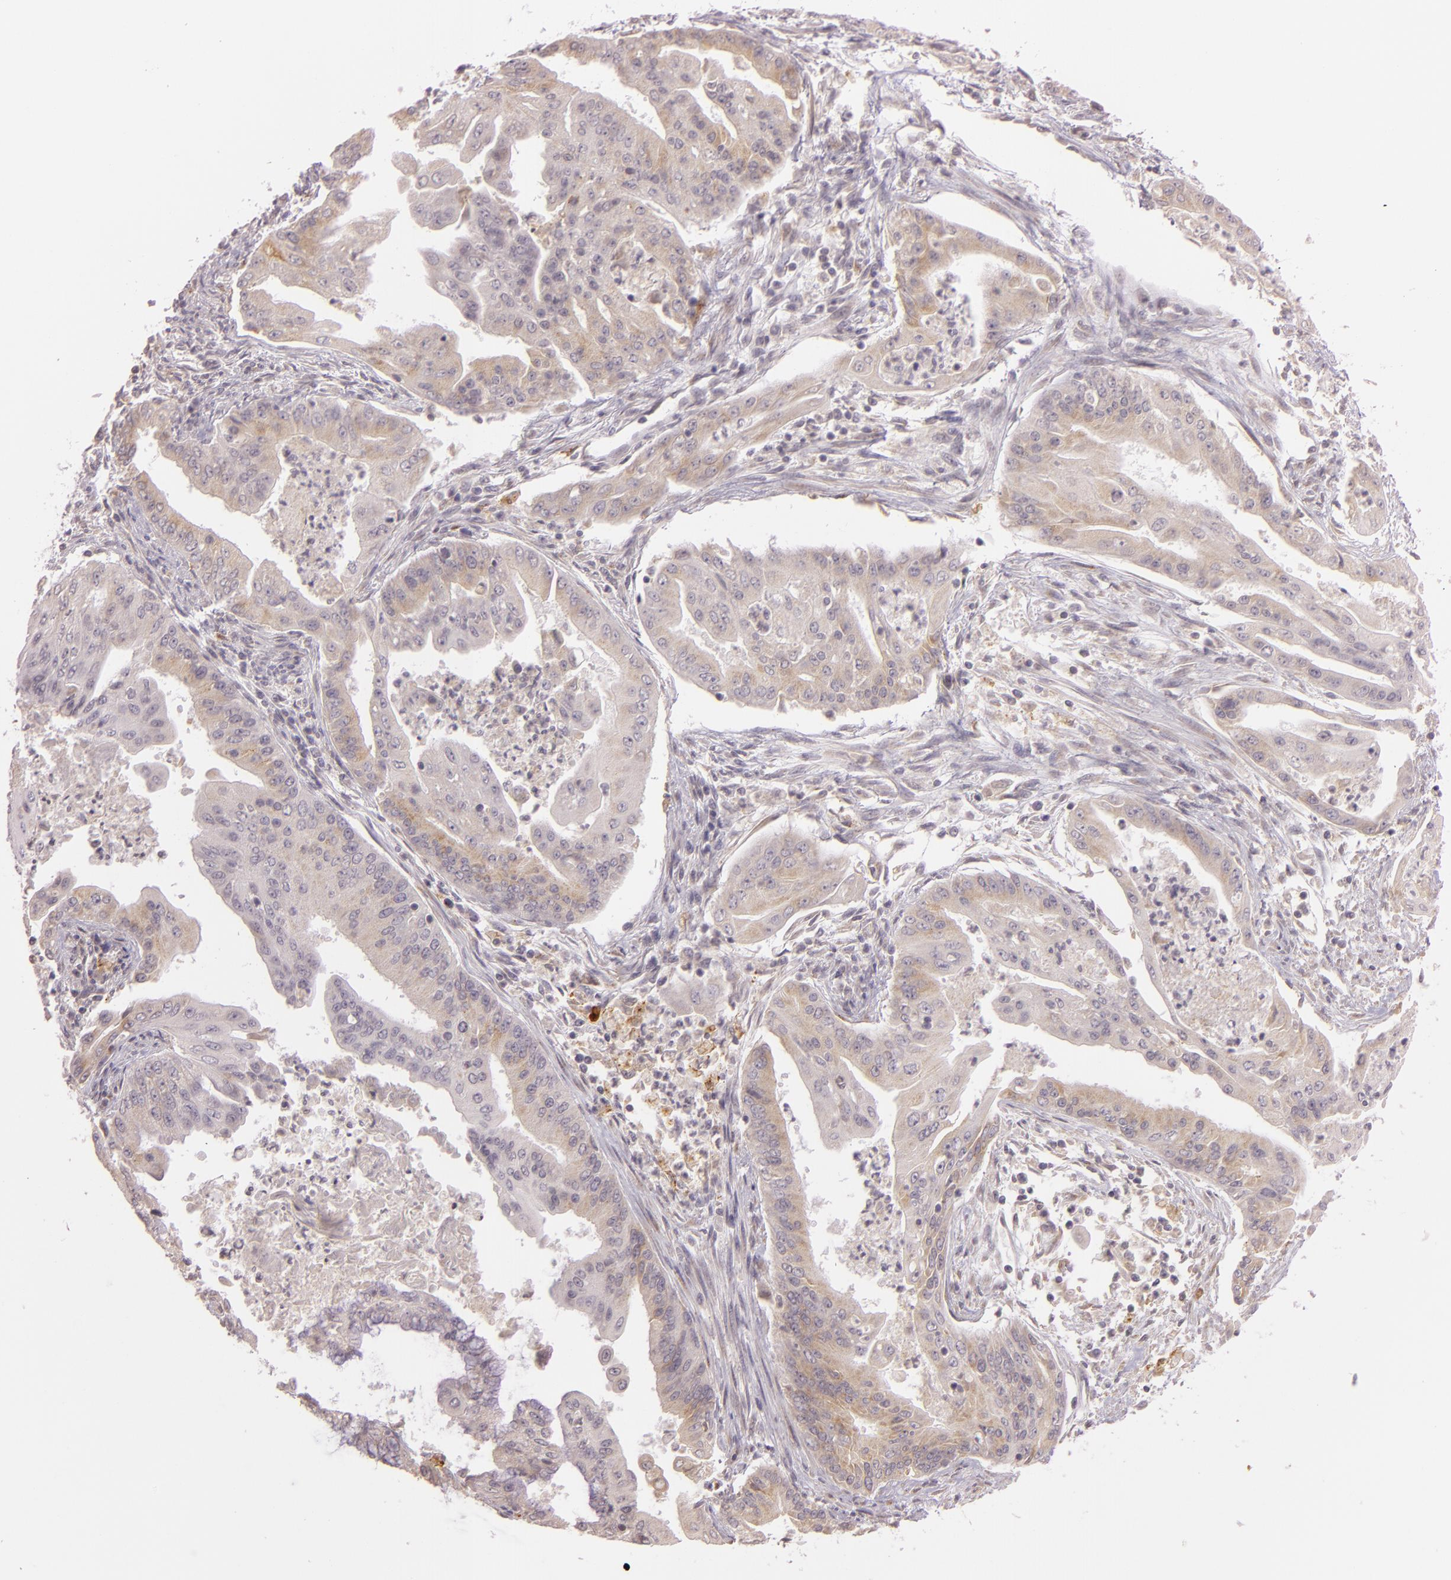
{"staining": {"intensity": "moderate", "quantity": ">75%", "location": "cytoplasmic/membranous"}, "tissue": "endometrial cancer", "cell_type": "Tumor cells", "image_type": "cancer", "snomed": [{"axis": "morphology", "description": "Adenocarcinoma, NOS"}, {"axis": "topography", "description": "Endometrium"}], "caption": "A micrograph of human endometrial adenocarcinoma stained for a protein exhibits moderate cytoplasmic/membranous brown staining in tumor cells.", "gene": "LGMN", "patient": {"sex": "female", "age": 63}}